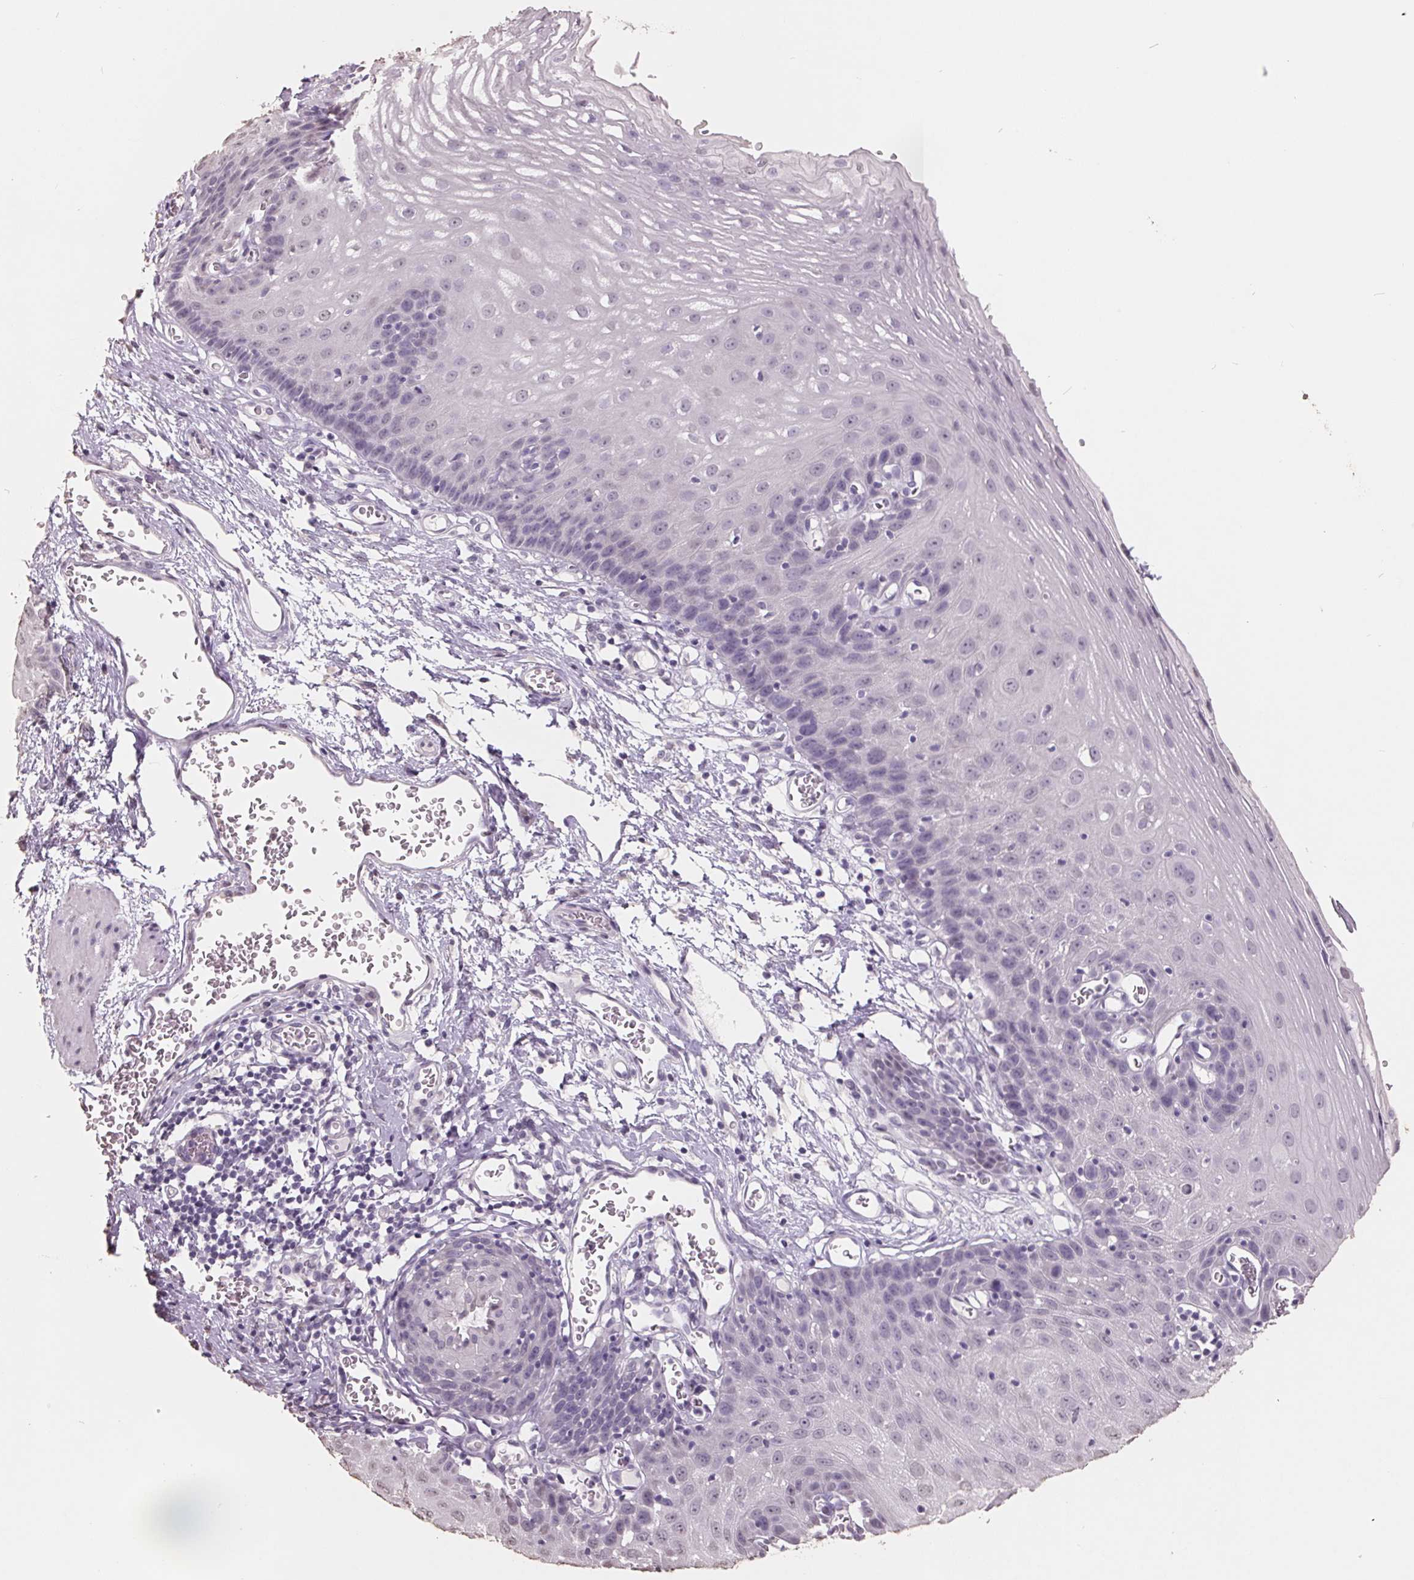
{"staining": {"intensity": "weak", "quantity": "<25%", "location": "nuclear"}, "tissue": "esophagus", "cell_type": "Squamous epithelial cells", "image_type": "normal", "snomed": [{"axis": "morphology", "description": "Normal tissue, NOS"}, {"axis": "topography", "description": "Esophagus"}], "caption": "Immunohistochemistry histopathology image of unremarkable esophagus stained for a protein (brown), which displays no staining in squamous epithelial cells.", "gene": "FTCD", "patient": {"sex": "male", "age": 72}}